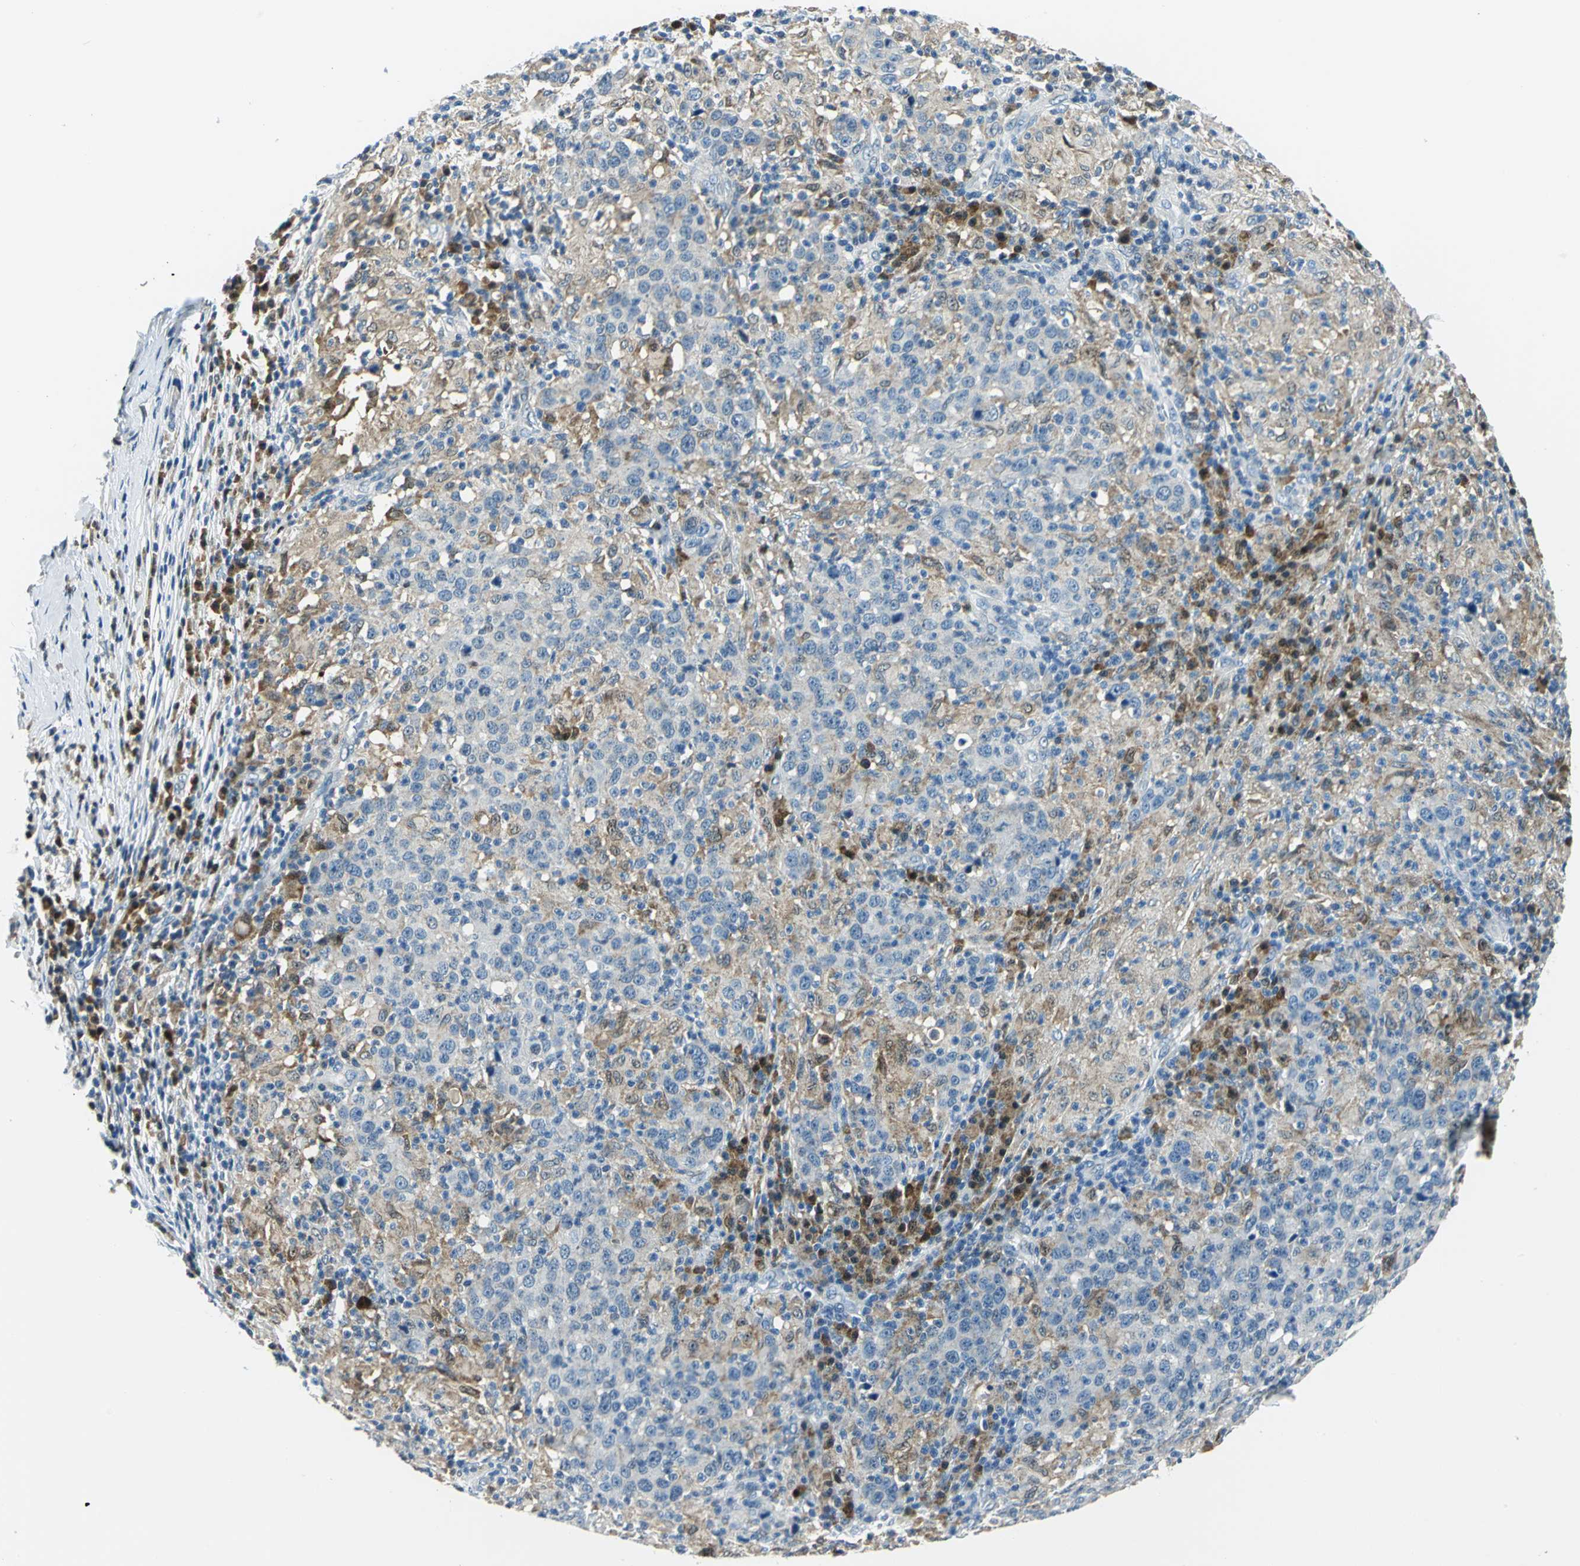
{"staining": {"intensity": "negative", "quantity": "none", "location": "none"}, "tissue": "head and neck cancer", "cell_type": "Tumor cells", "image_type": "cancer", "snomed": [{"axis": "morphology", "description": "Adenocarcinoma, NOS"}, {"axis": "topography", "description": "Salivary gland"}, {"axis": "topography", "description": "Head-Neck"}], "caption": "This histopathology image is of head and neck cancer (adenocarcinoma) stained with immunohistochemistry to label a protein in brown with the nuclei are counter-stained blue. There is no positivity in tumor cells.", "gene": "AKR1A1", "patient": {"sex": "female", "age": 65}}